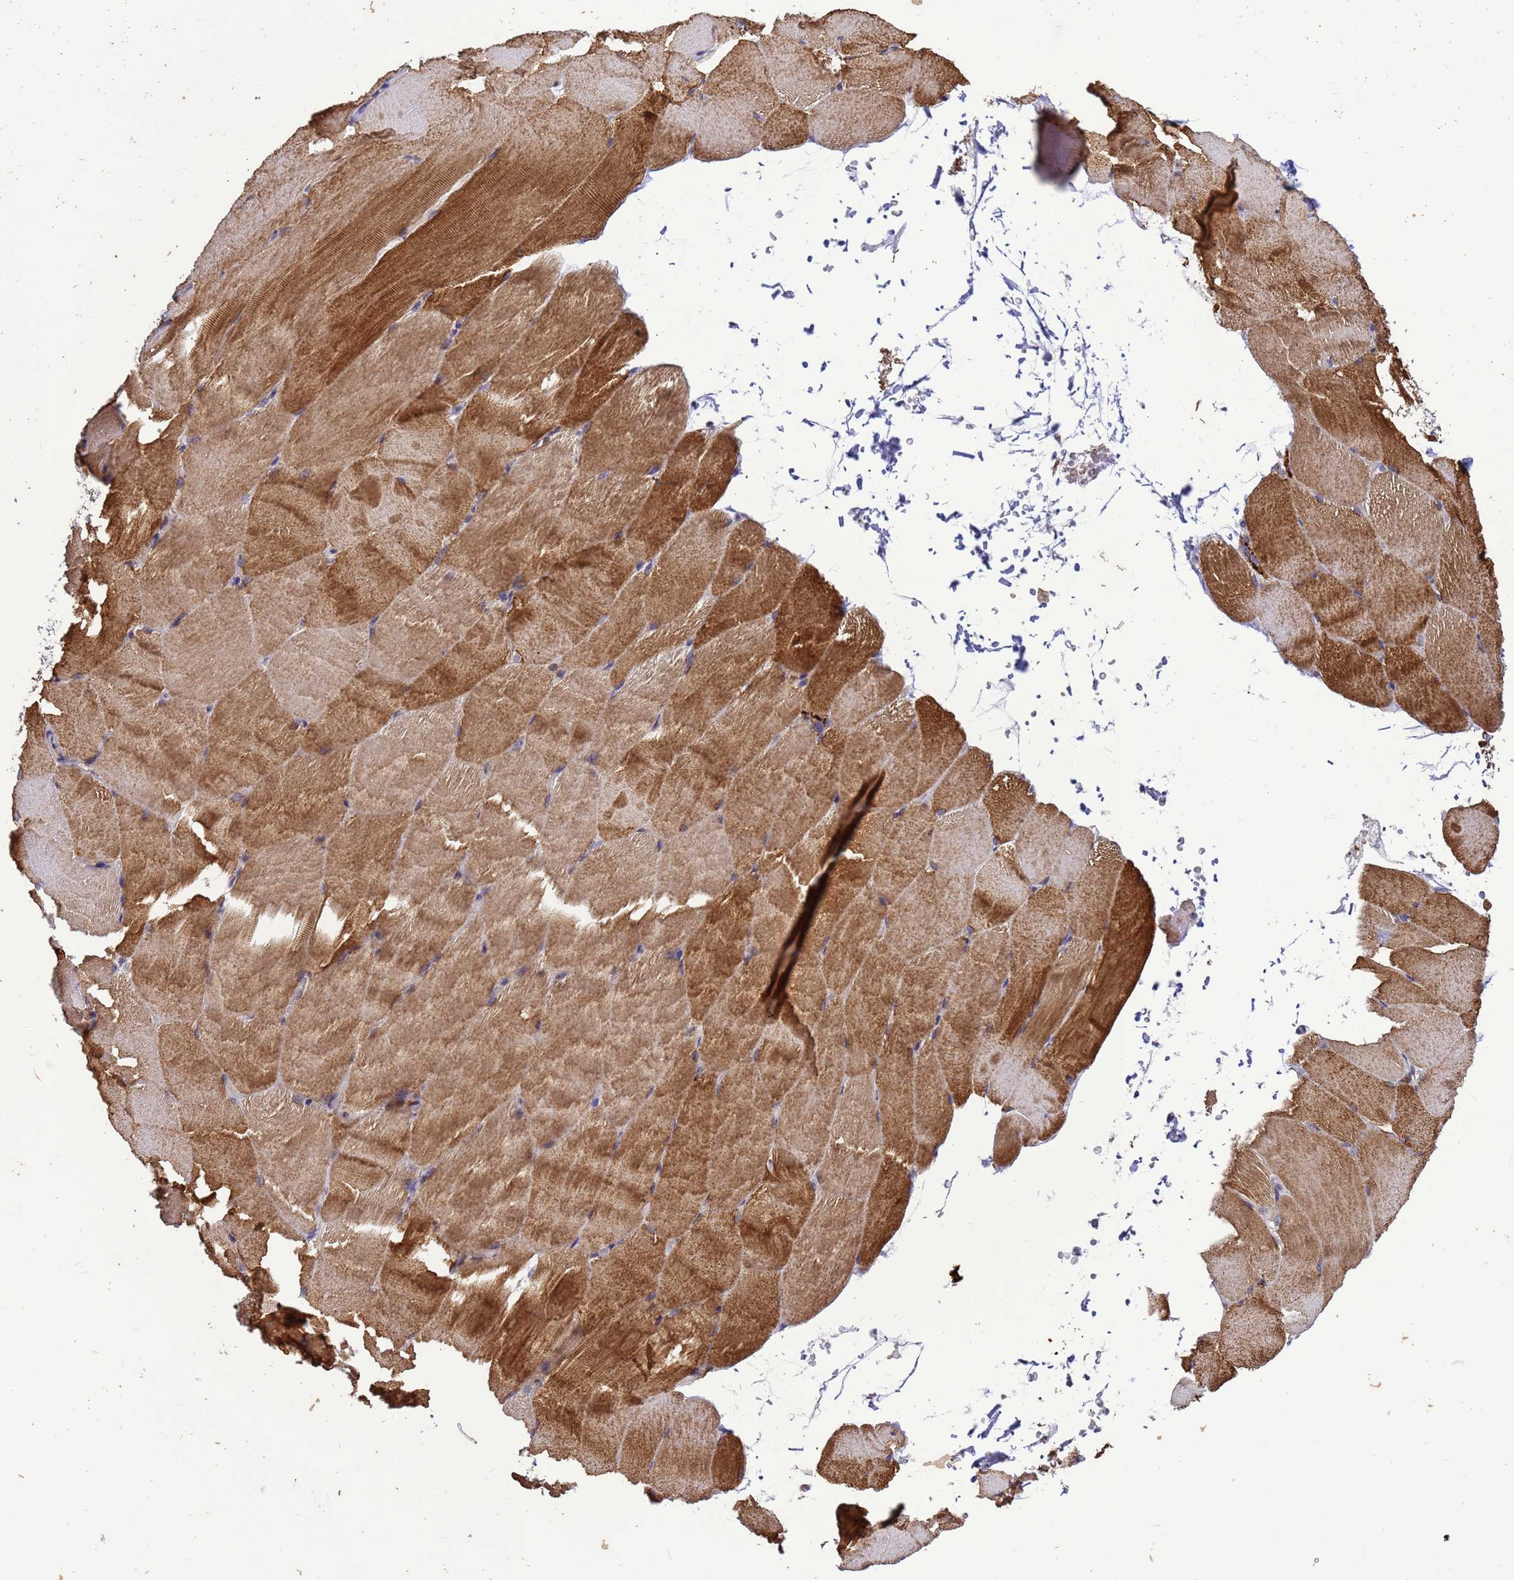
{"staining": {"intensity": "moderate", "quantity": "25%-75%", "location": "cytoplasmic/membranous"}, "tissue": "skeletal muscle", "cell_type": "Myocytes", "image_type": "normal", "snomed": [{"axis": "morphology", "description": "Normal tissue, NOS"}, {"axis": "topography", "description": "Skeletal muscle"}, {"axis": "topography", "description": "Parathyroid gland"}], "caption": "IHC staining of benign skeletal muscle, which demonstrates medium levels of moderate cytoplasmic/membranous positivity in about 25%-75% of myocytes indicating moderate cytoplasmic/membranous protein positivity. The staining was performed using DAB (brown) for protein detection and nuclei were counterstained in hematoxylin (blue).", "gene": "C12orf43", "patient": {"sex": "female", "age": 37}}